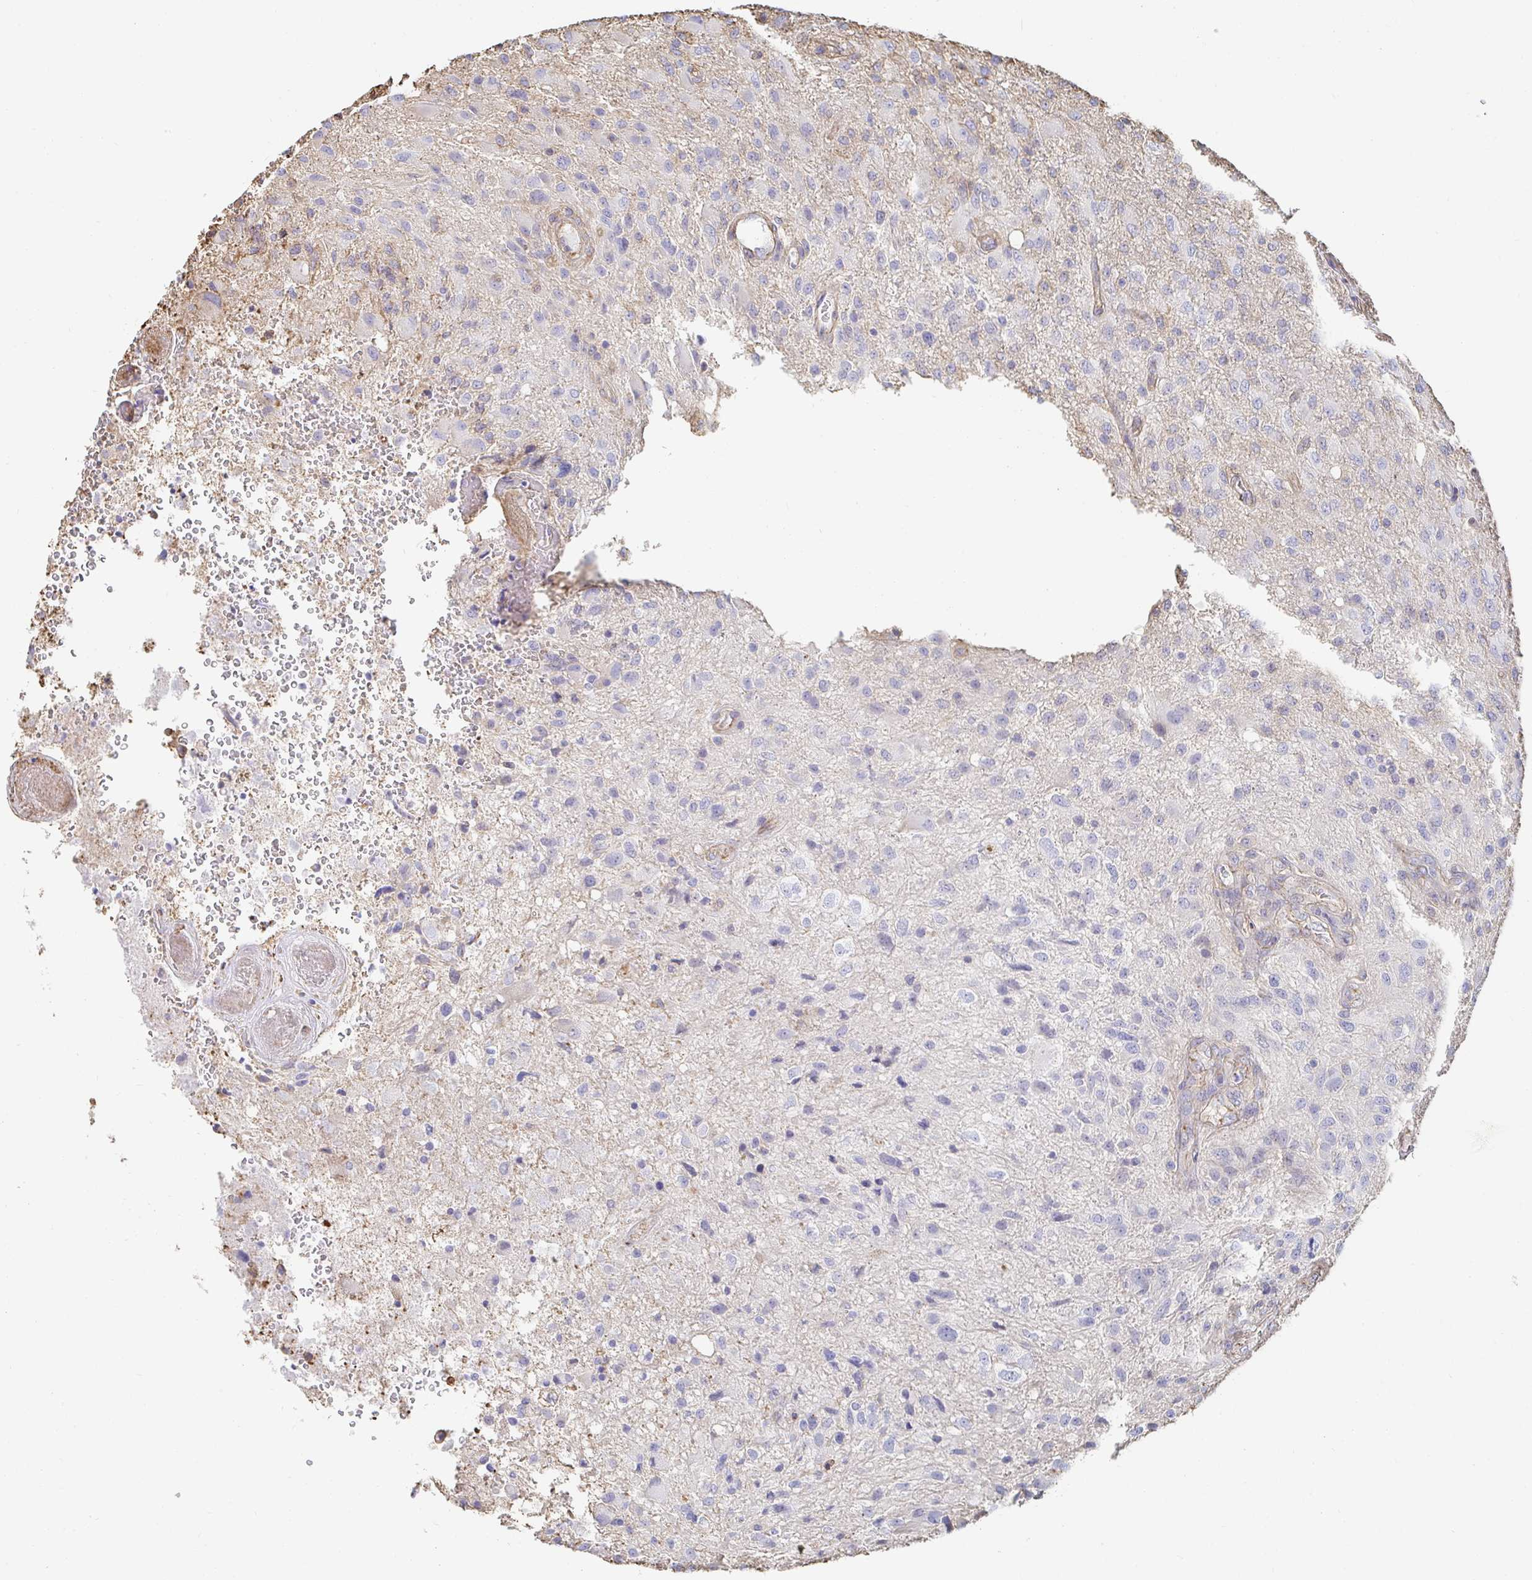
{"staining": {"intensity": "negative", "quantity": "none", "location": "none"}, "tissue": "glioma", "cell_type": "Tumor cells", "image_type": "cancer", "snomed": [{"axis": "morphology", "description": "Glioma, malignant, High grade"}, {"axis": "topography", "description": "Brain"}], "caption": "DAB immunohistochemical staining of malignant glioma (high-grade) displays no significant expression in tumor cells. (Stains: DAB immunohistochemistry (IHC) with hematoxylin counter stain, Microscopy: brightfield microscopy at high magnification).", "gene": "PTPN14", "patient": {"sex": "male", "age": 53}}